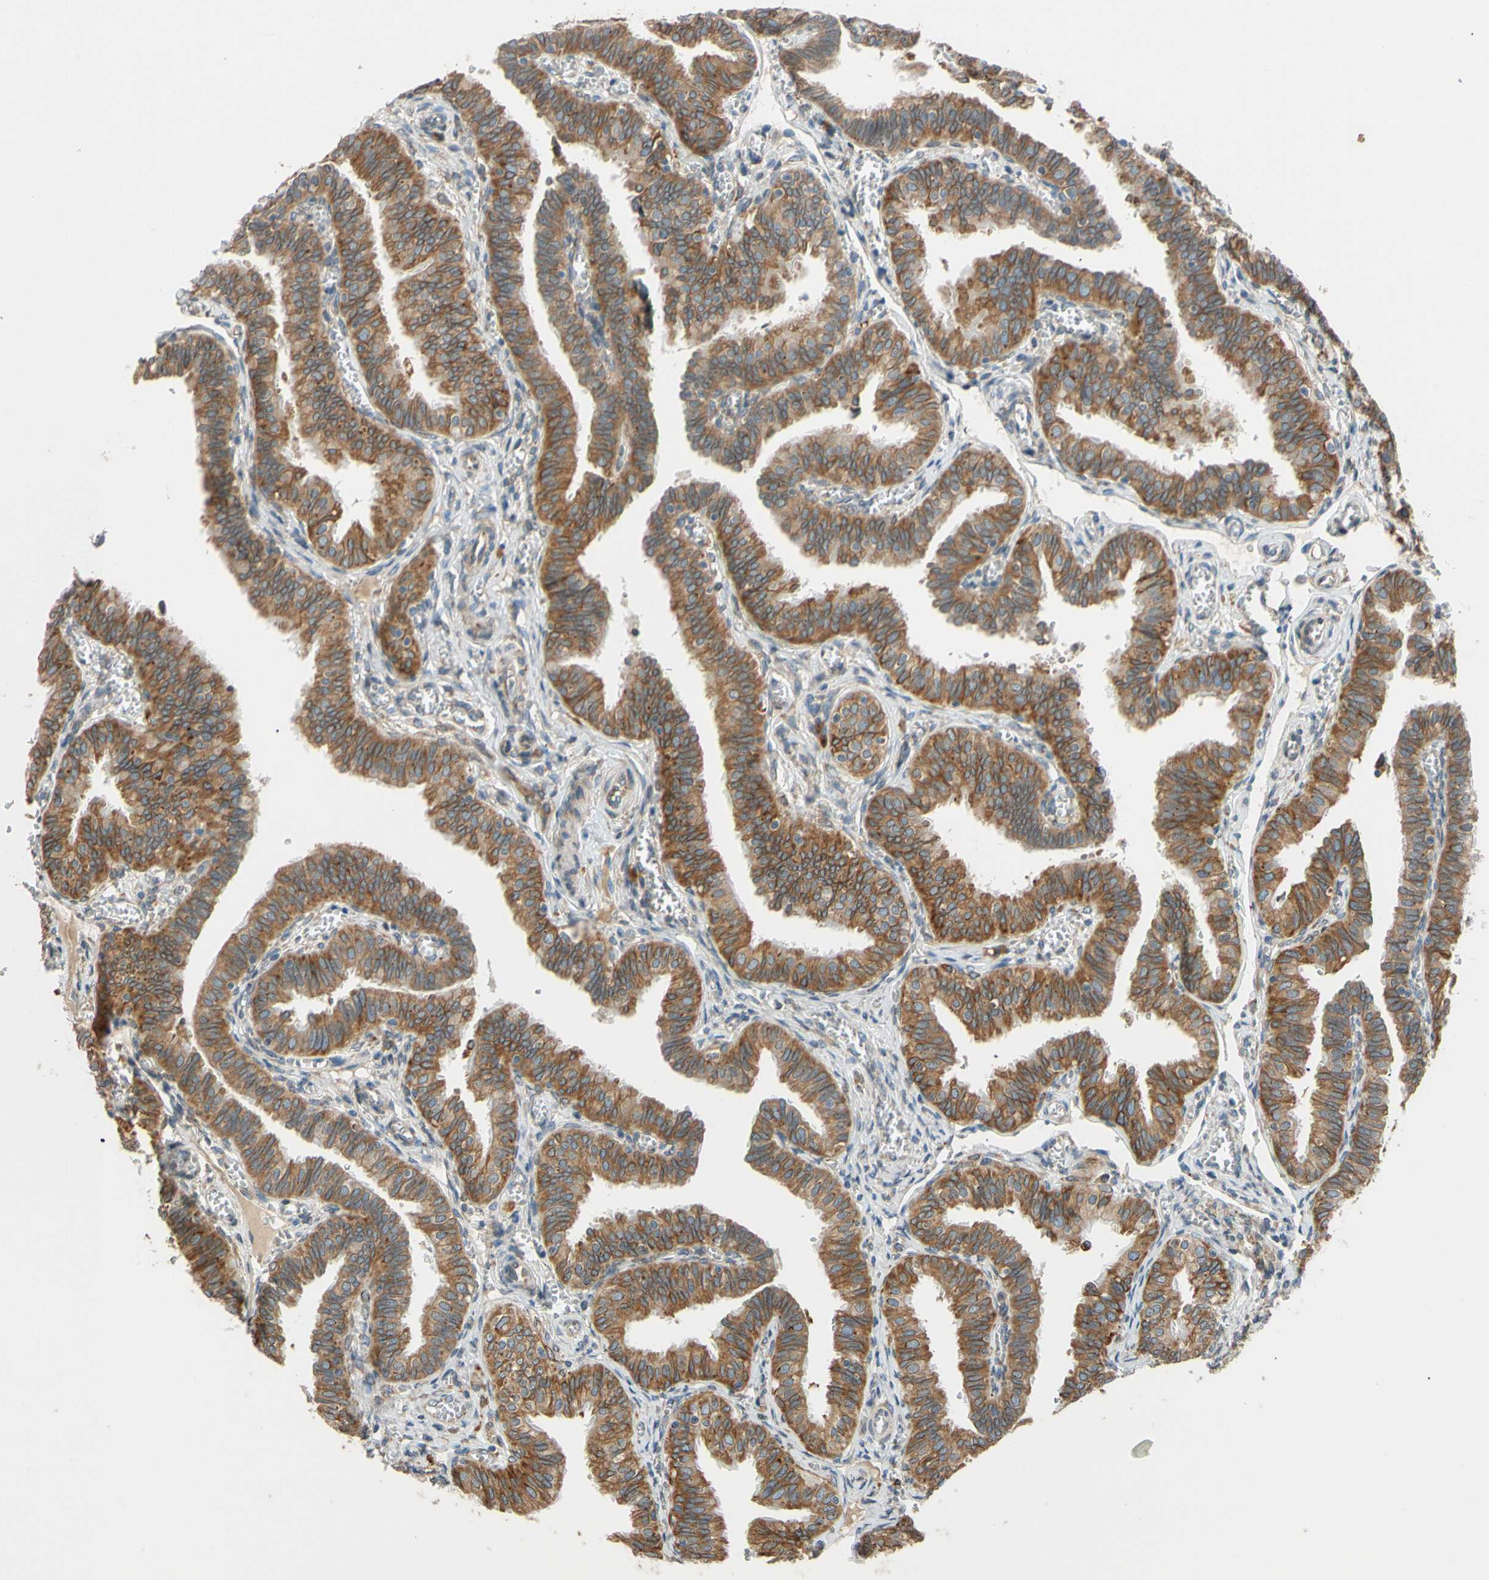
{"staining": {"intensity": "strong", "quantity": ">75%", "location": "cytoplasmic/membranous"}, "tissue": "fallopian tube", "cell_type": "Glandular cells", "image_type": "normal", "snomed": [{"axis": "morphology", "description": "Normal tissue, NOS"}, {"axis": "topography", "description": "Fallopian tube"}], "caption": "Protein analysis of unremarkable fallopian tube displays strong cytoplasmic/membranous positivity in about >75% of glandular cells. (IHC, brightfield microscopy, high magnification).", "gene": "RPN2", "patient": {"sex": "female", "age": 46}}